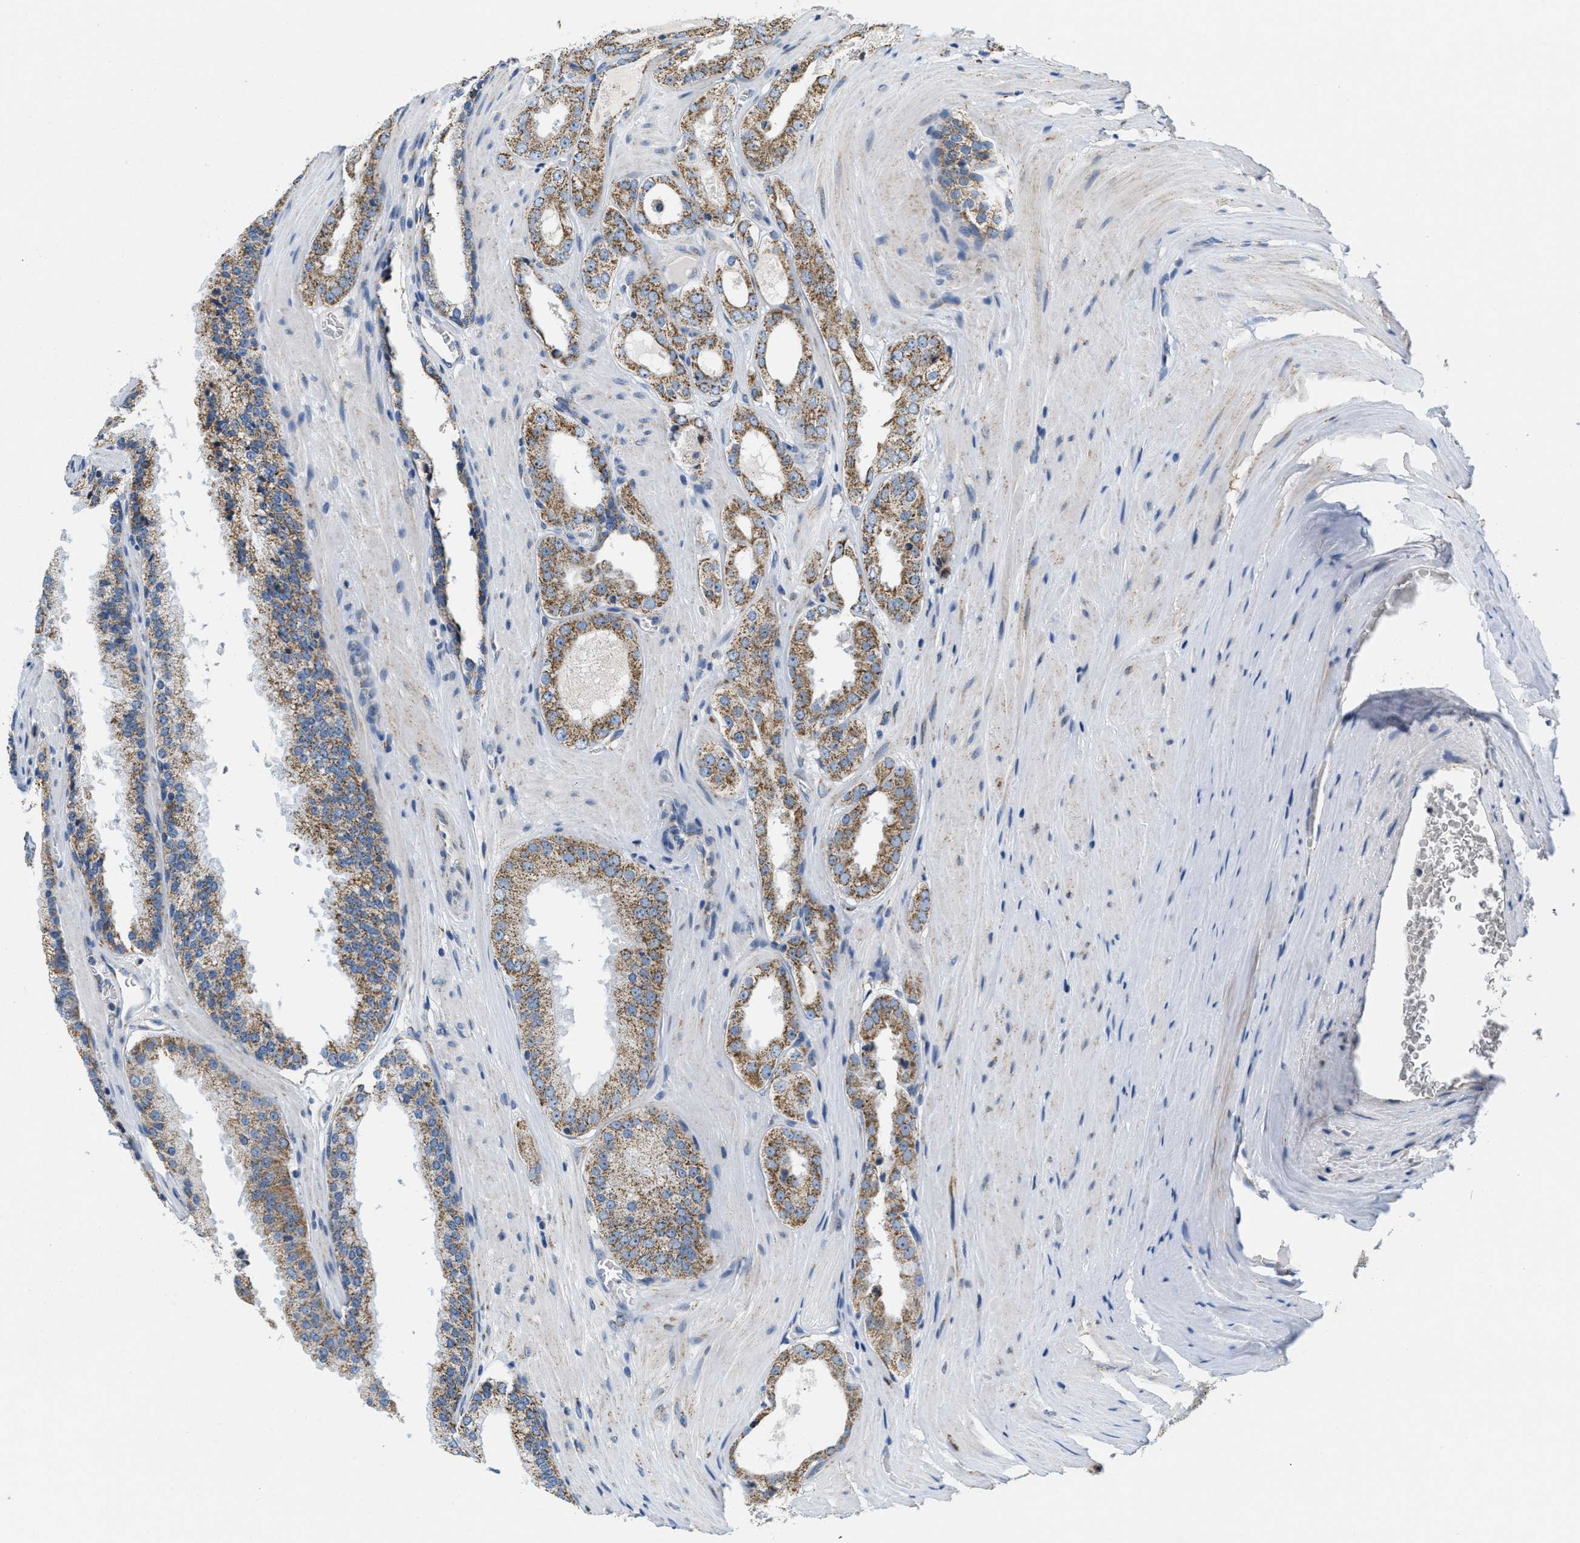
{"staining": {"intensity": "moderate", "quantity": ">75%", "location": "cytoplasmic/membranous"}, "tissue": "prostate cancer", "cell_type": "Tumor cells", "image_type": "cancer", "snomed": [{"axis": "morphology", "description": "Adenocarcinoma, High grade"}, {"axis": "topography", "description": "Prostate"}], "caption": "Immunohistochemistry (IHC) photomicrograph of neoplastic tissue: human prostate cancer (adenocarcinoma (high-grade)) stained using immunohistochemistry (IHC) reveals medium levels of moderate protein expression localized specifically in the cytoplasmic/membranous of tumor cells, appearing as a cytoplasmic/membranous brown color.", "gene": "KCNJ5", "patient": {"sex": "male", "age": 65}}